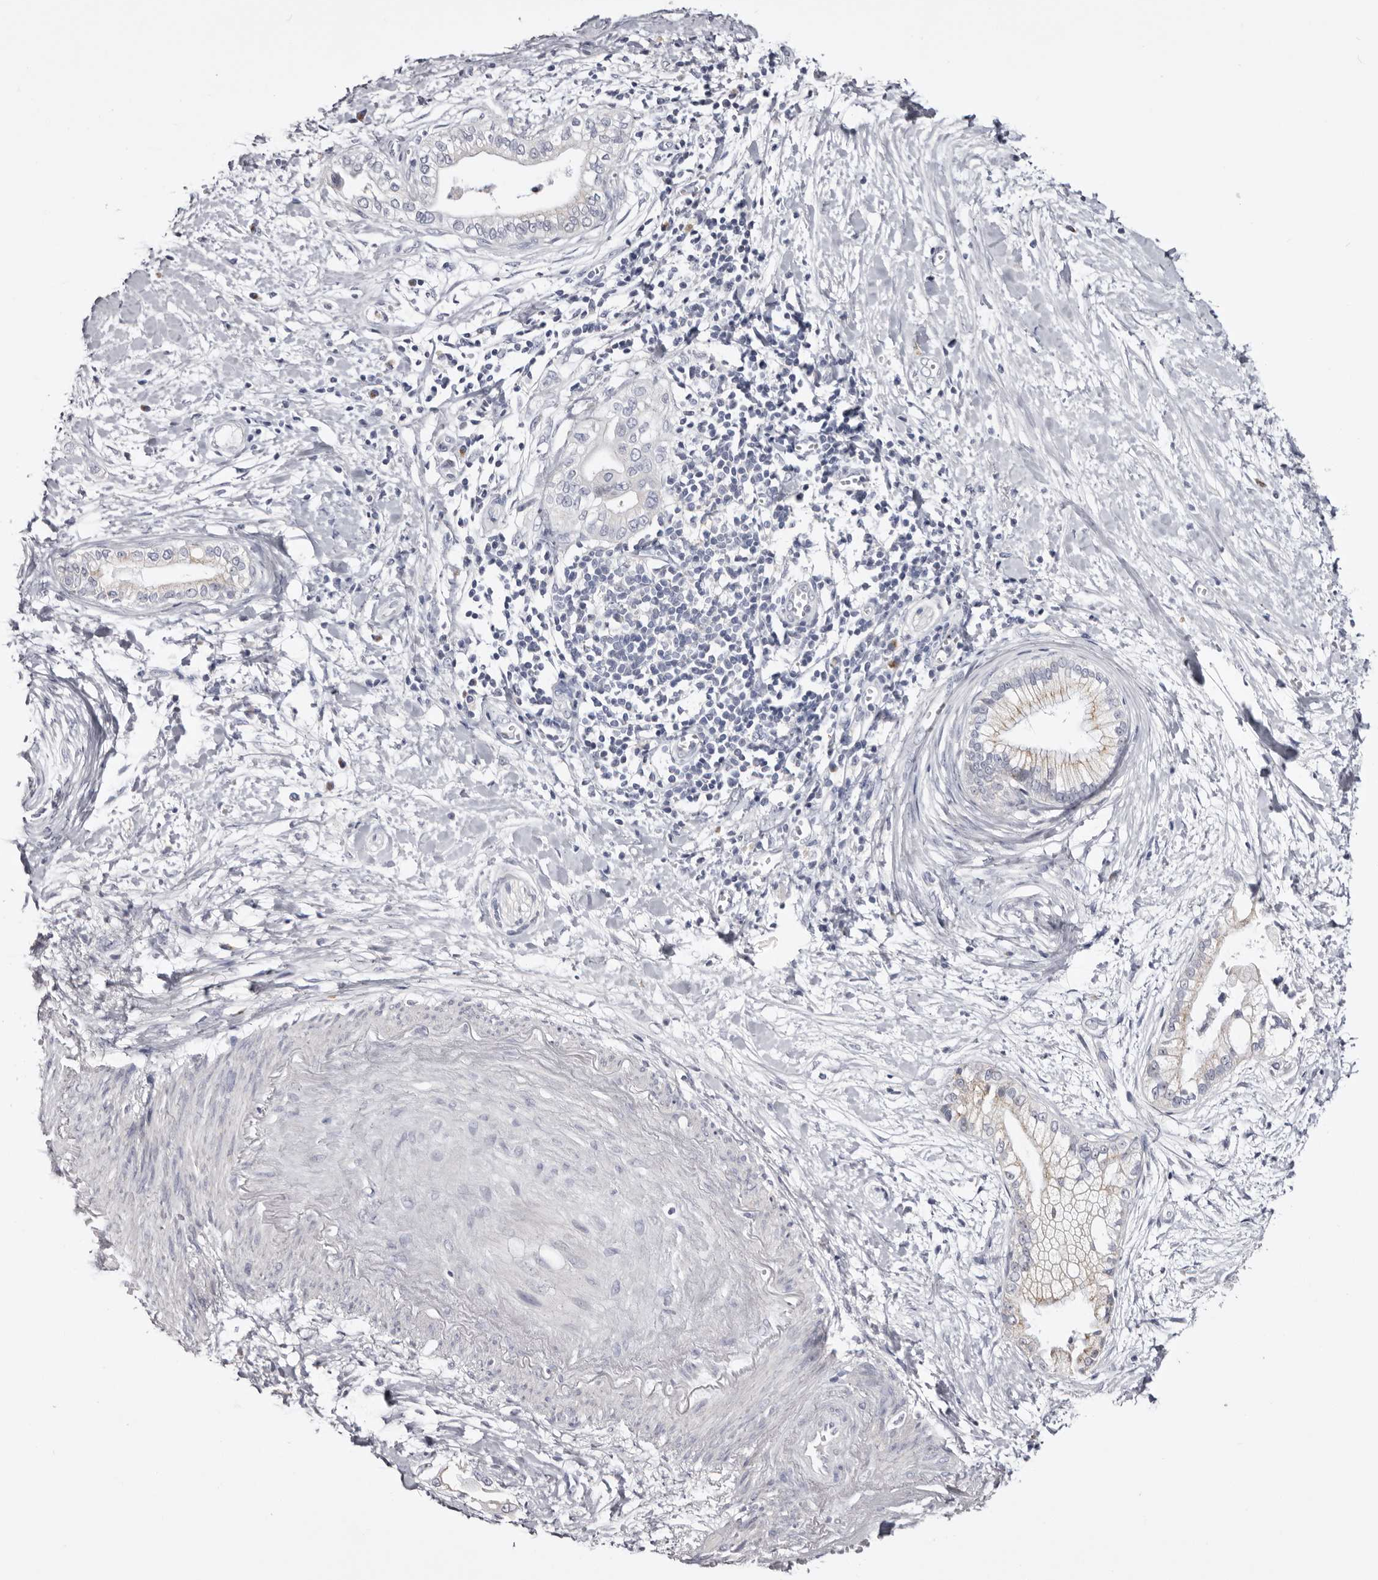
{"staining": {"intensity": "weak", "quantity": "<25%", "location": "cytoplasmic/membranous"}, "tissue": "pancreatic cancer", "cell_type": "Tumor cells", "image_type": "cancer", "snomed": [{"axis": "morphology", "description": "Adenocarcinoma, NOS"}, {"axis": "topography", "description": "Pancreas"}], "caption": "The histopathology image exhibits no staining of tumor cells in pancreatic cancer (adenocarcinoma).", "gene": "CASQ1", "patient": {"sex": "male", "age": 68}}